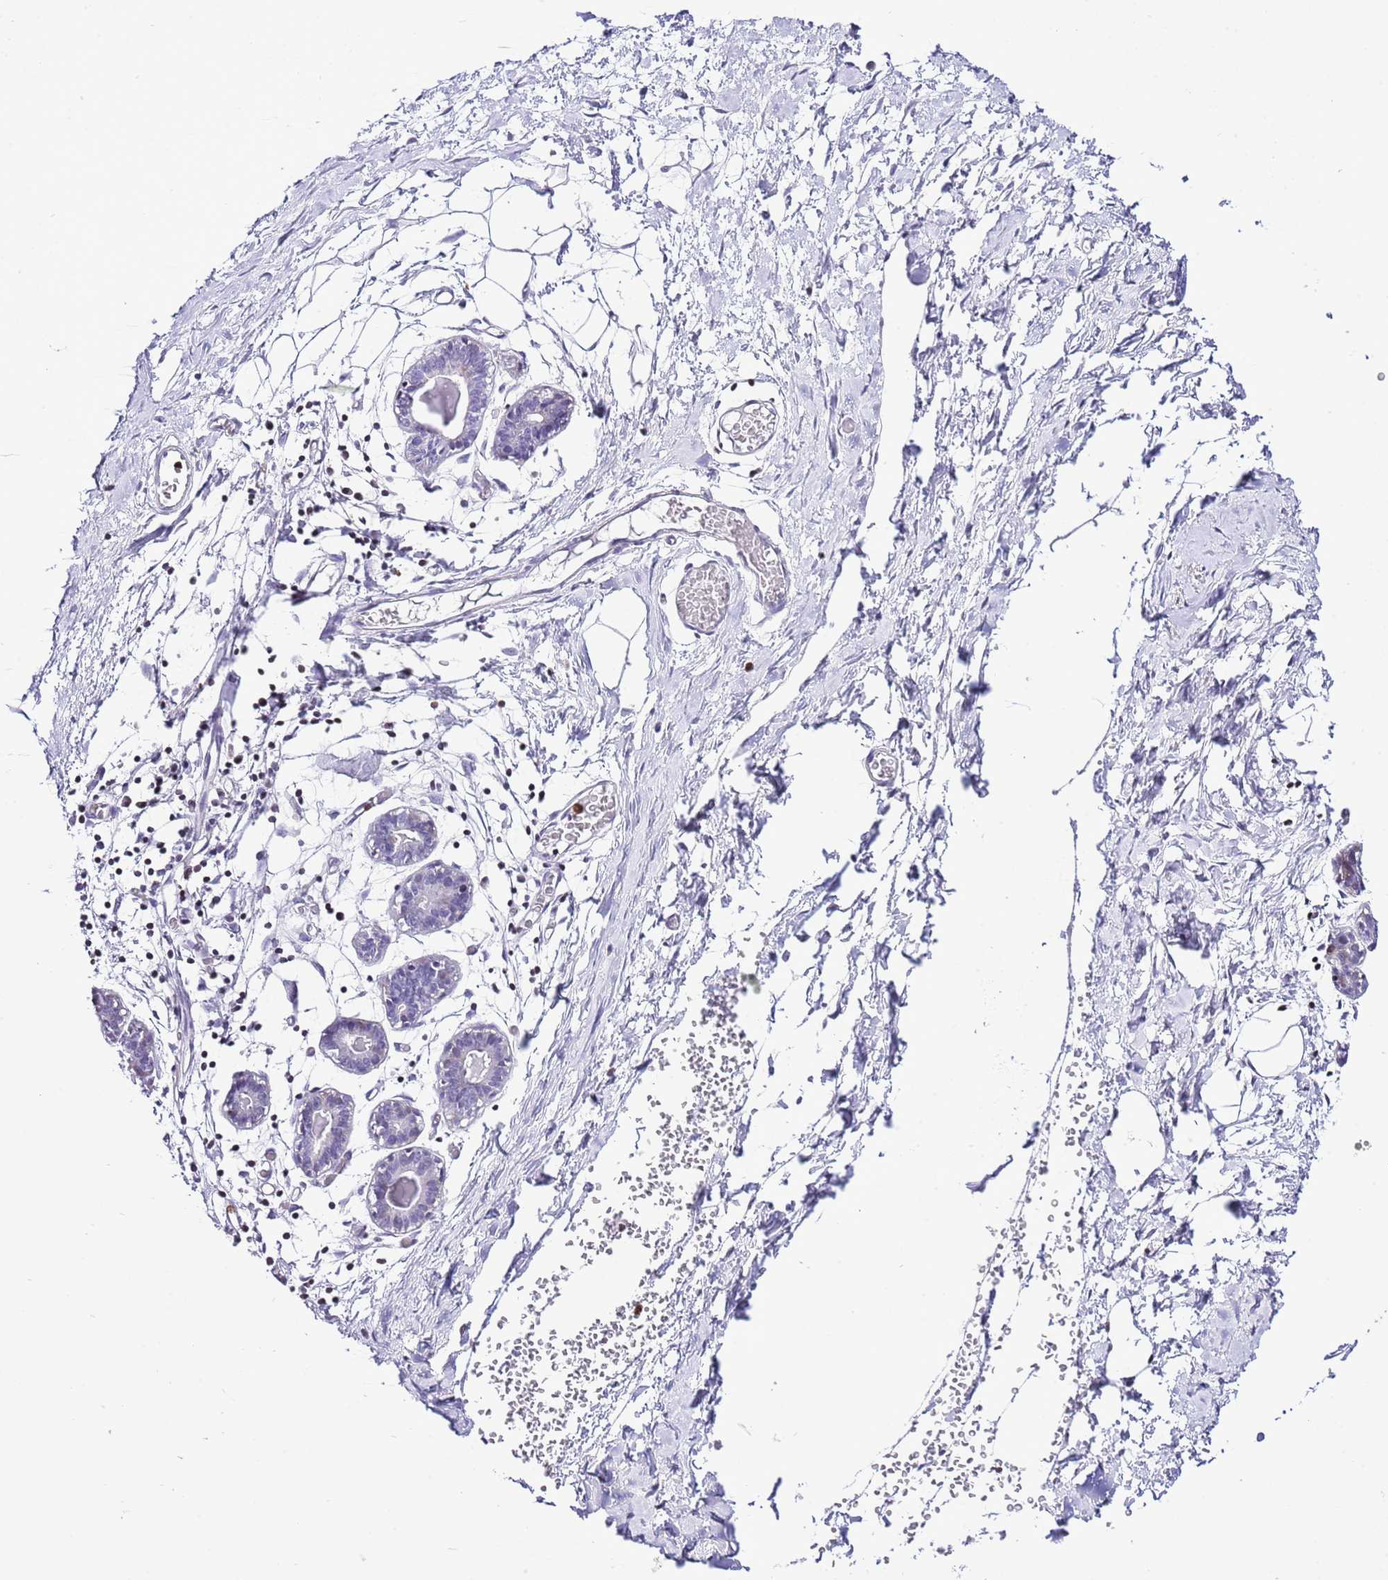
{"staining": {"intensity": "negative", "quantity": "none", "location": "none"}, "tissue": "breast", "cell_type": "Adipocytes", "image_type": "normal", "snomed": [{"axis": "morphology", "description": "Normal tissue, NOS"}, {"axis": "topography", "description": "Breast"}], "caption": "Normal breast was stained to show a protein in brown. There is no significant expression in adipocytes.", "gene": "PRR15", "patient": {"sex": "female", "age": 27}}